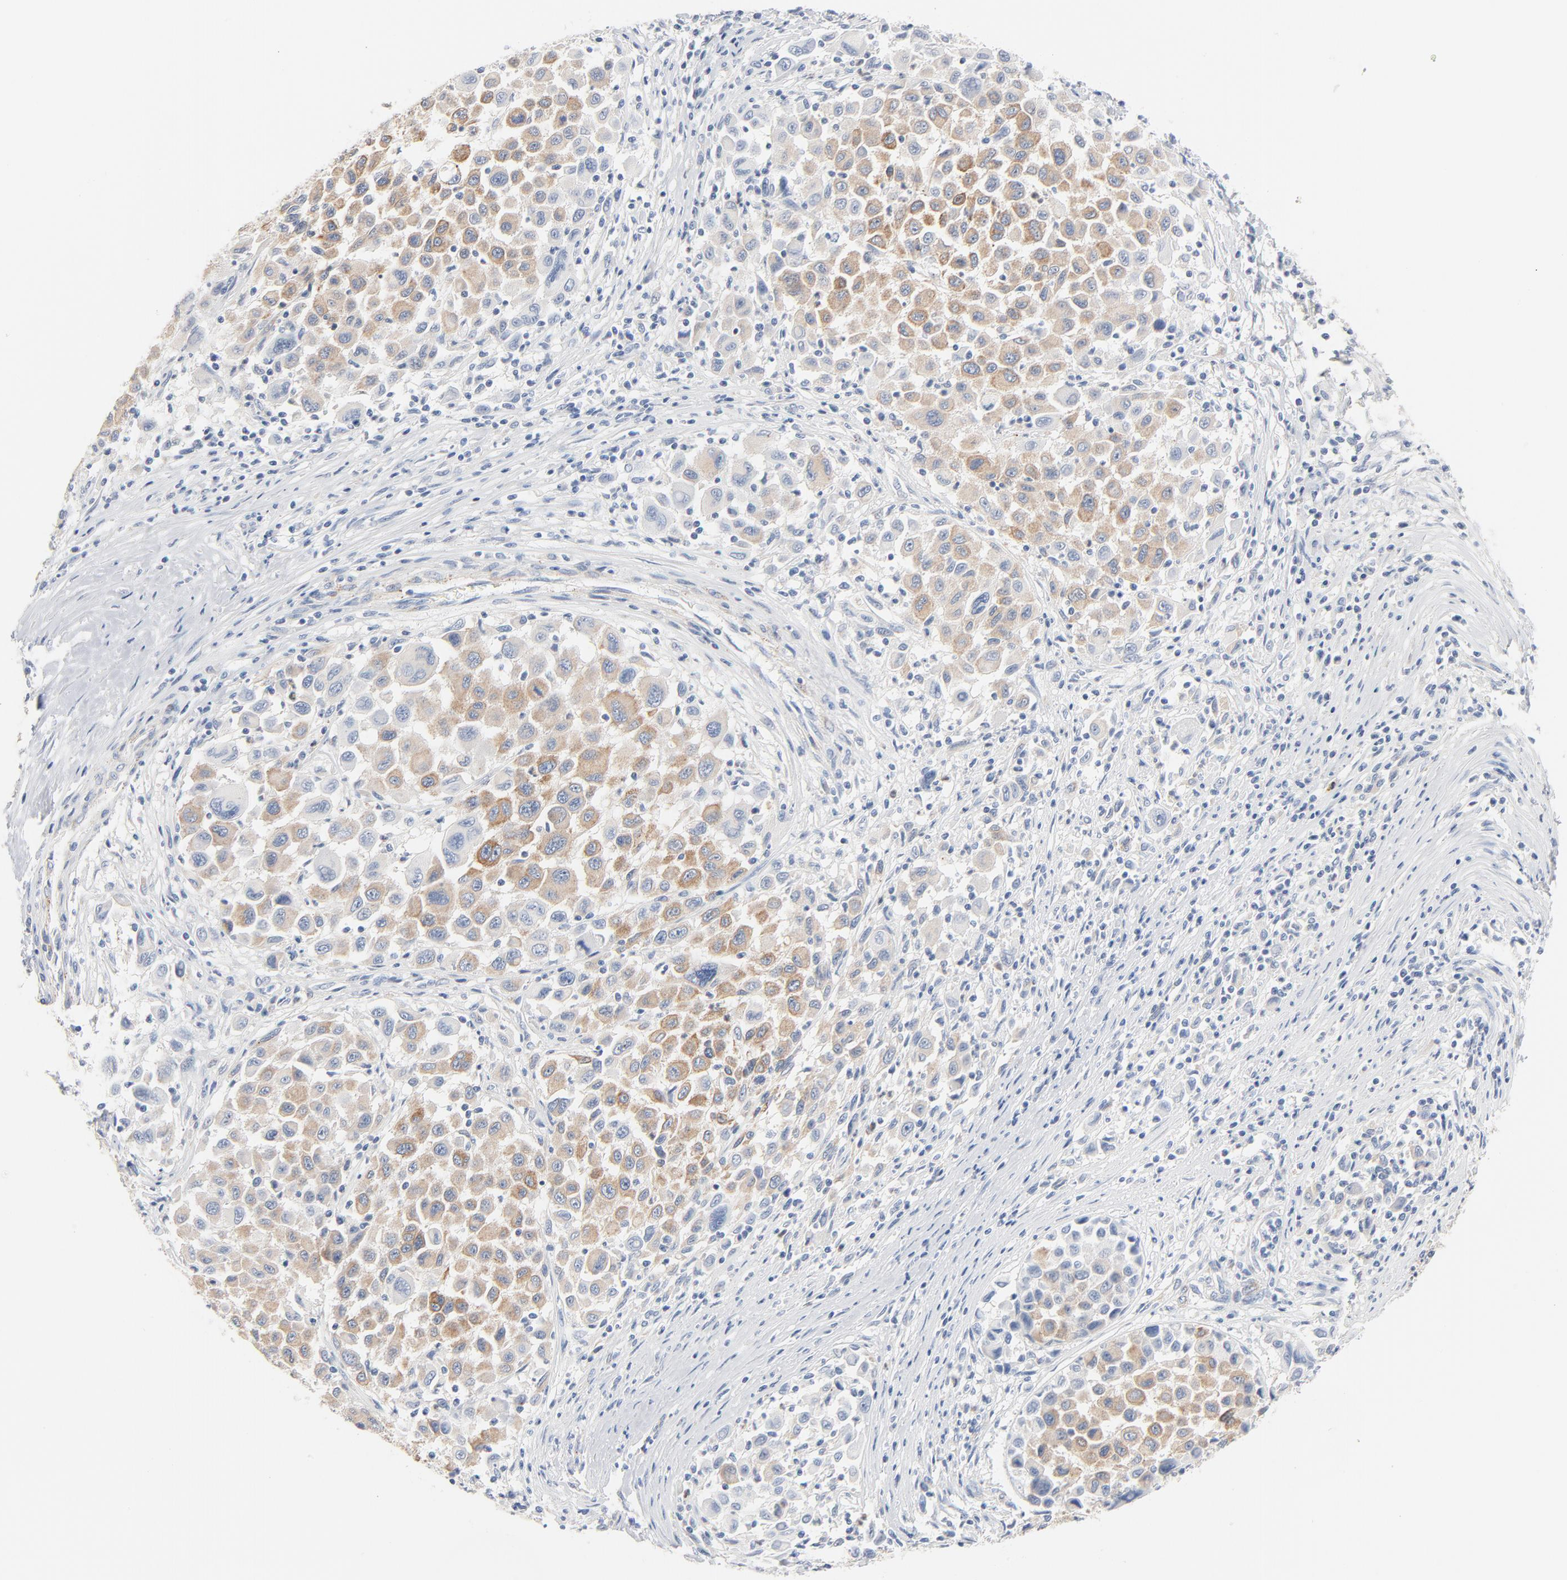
{"staining": {"intensity": "weak", "quantity": "25%-75%", "location": "cytoplasmic/membranous"}, "tissue": "melanoma", "cell_type": "Tumor cells", "image_type": "cancer", "snomed": [{"axis": "morphology", "description": "Malignant melanoma, Metastatic site"}, {"axis": "topography", "description": "Lymph node"}], "caption": "Tumor cells show weak cytoplasmic/membranous expression in about 25%-75% of cells in malignant melanoma (metastatic site).", "gene": "IFT43", "patient": {"sex": "male", "age": 61}}